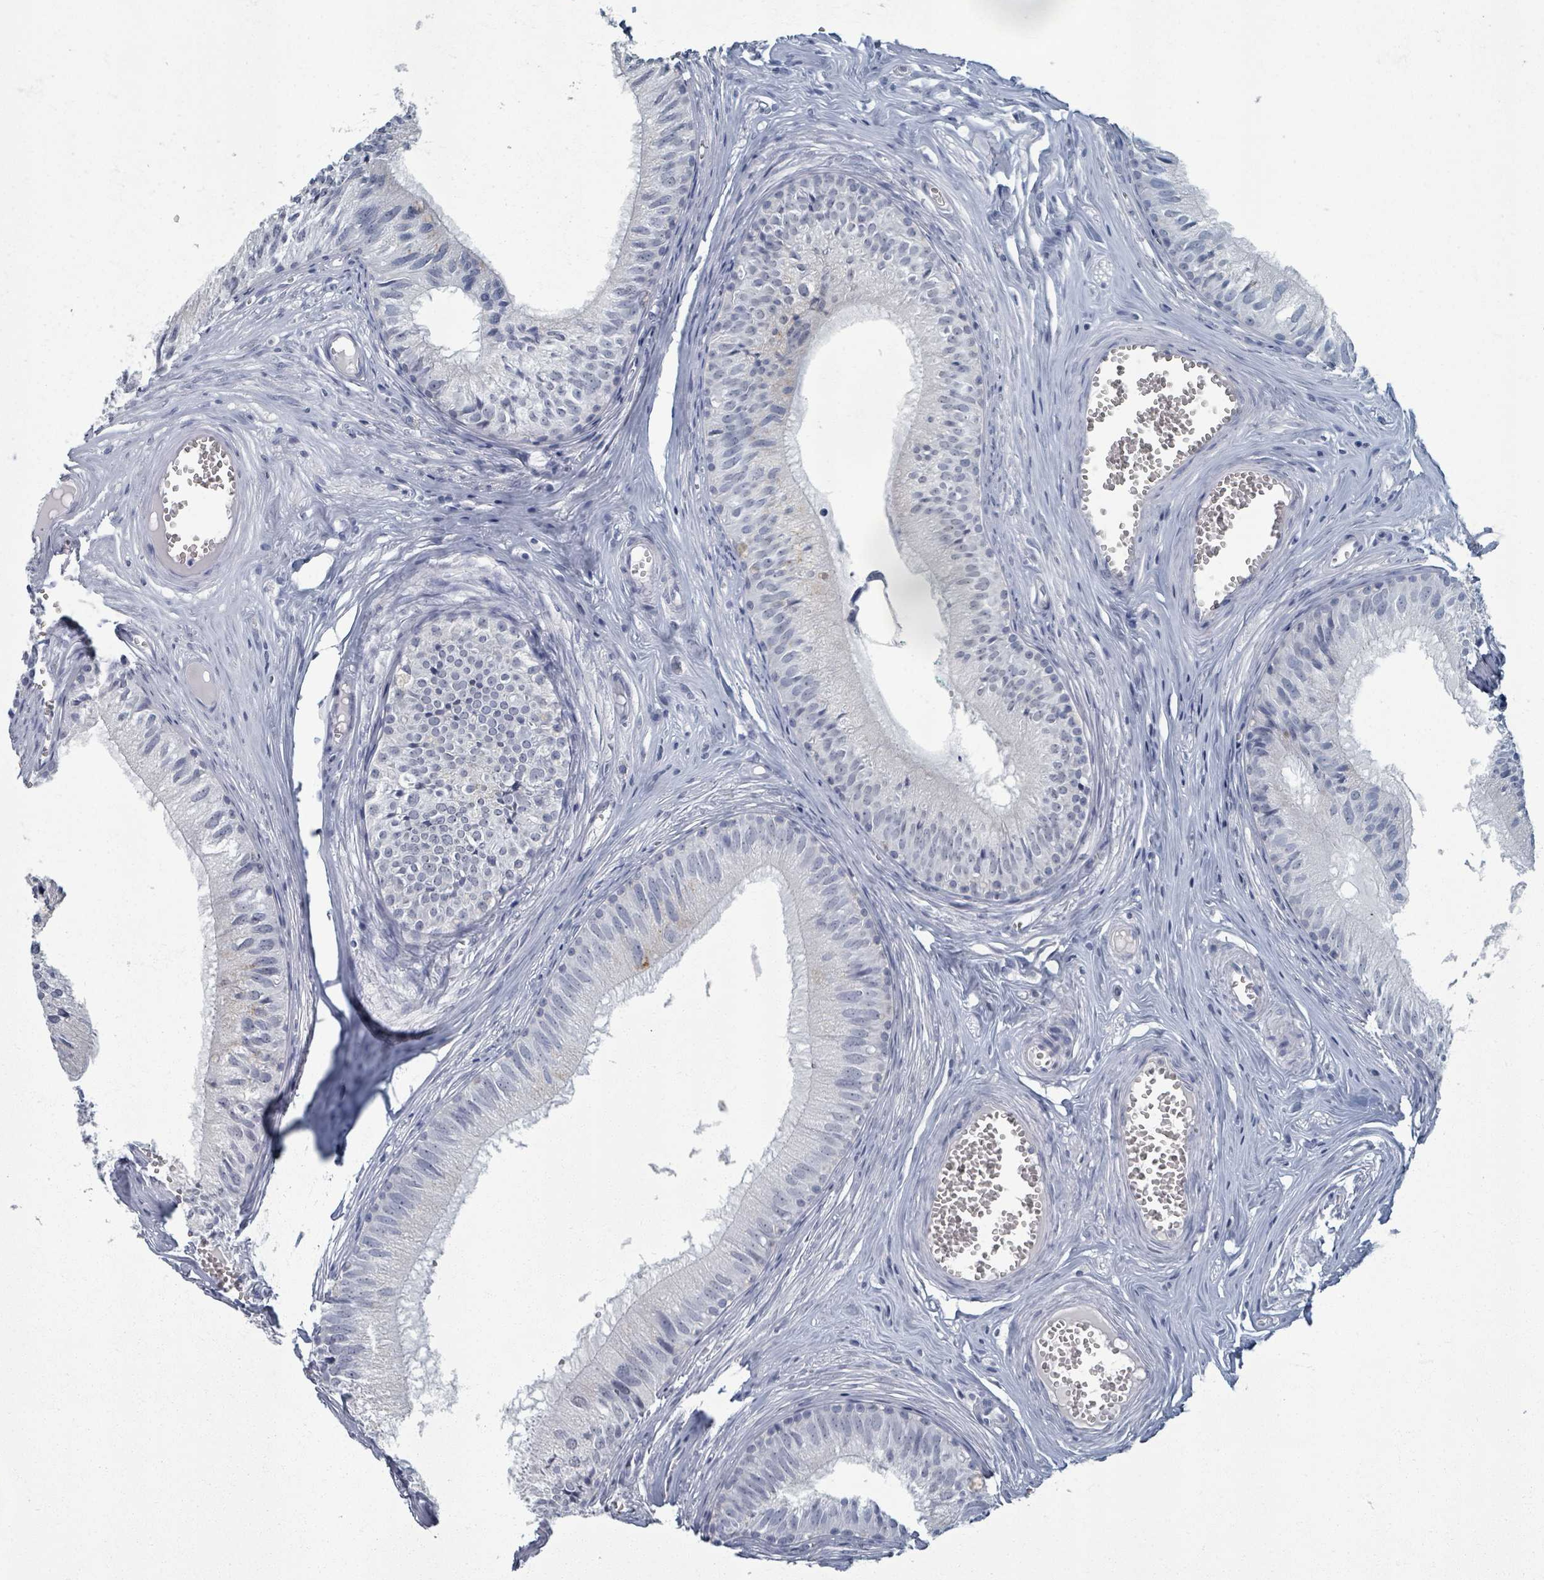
{"staining": {"intensity": "negative", "quantity": "none", "location": "none"}, "tissue": "epididymis", "cell_type": "Glandular cells", "image_type": "normal", "snomed": [{"axis": "morphology", "description": "Normal tissue, NOS"}, {"axis": "topography", "description": "Epididymis"}], "caption": "High power microscopy image of an immunohistochemistry histopathology image of benign epididymis, revealing no significant positivity in glandular cells.", "gene": "WNT11", "patient": {"sex": "male", "age": 31}}